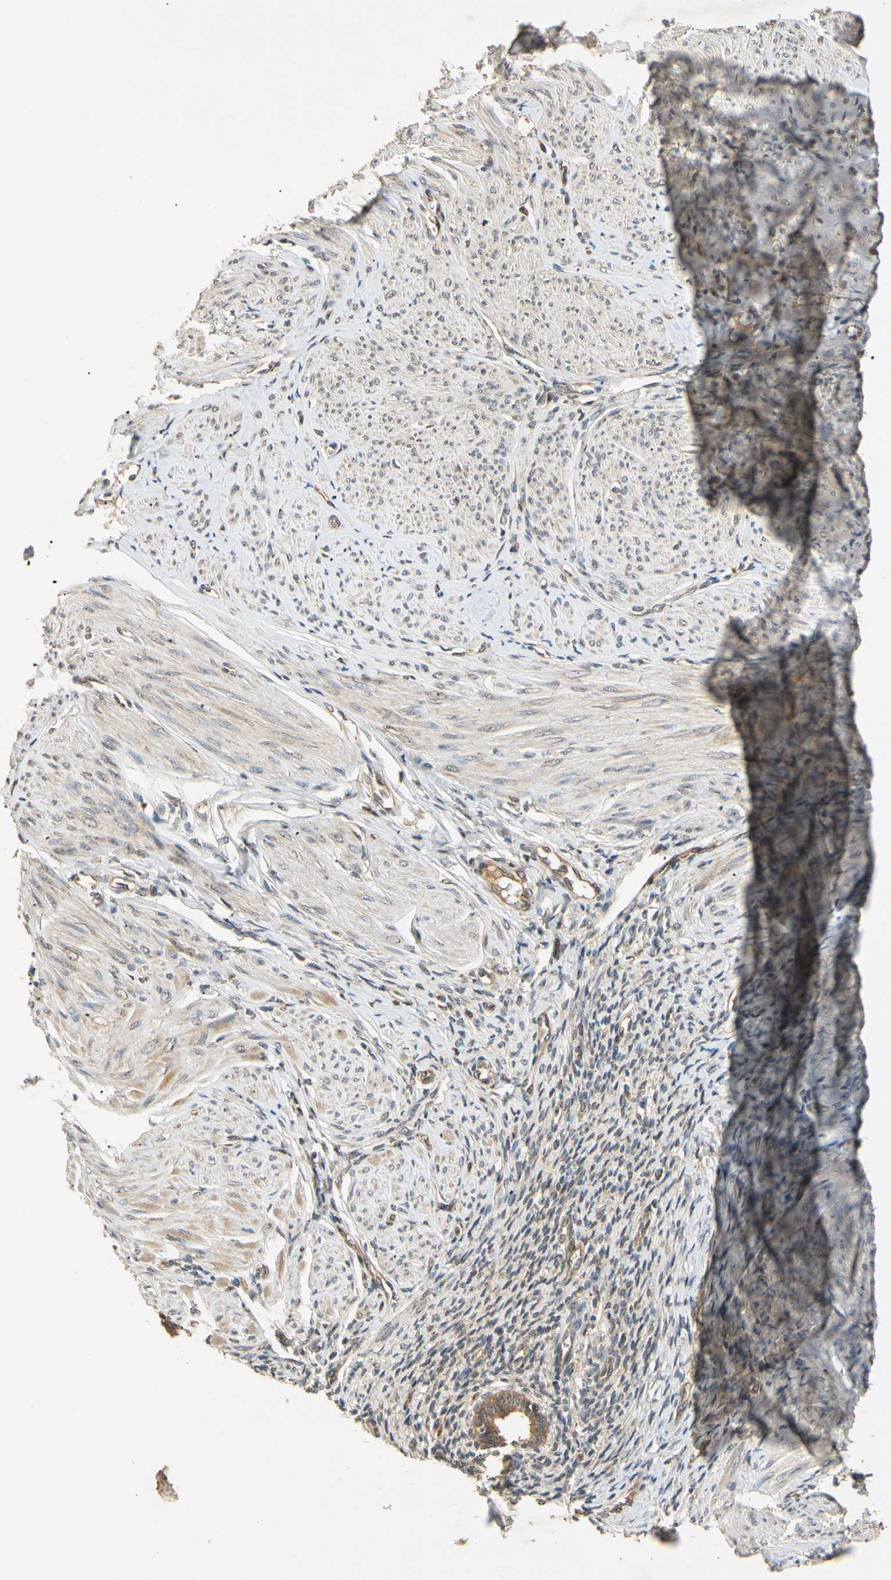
{"staining": {"intensity": "weak", "quantity": "25%-75%", "location": "cytoplasmic/membranous"}, "tissue": "smooth muscle", "cell_type": "Smooth muscle cells", "image_type": "normal", "snomed": [{"axis": "morphology", "description": "Normal tissue, NOS"}, {"axis": "topography", "description": "Uterus"}], "caption": "Immunohistochemistry (IHC) histopathology image of normal smooth muscle: human smooth muscle stained using immunohistochemistry (IHC) displays low levels of weak protein expression localized specifically in the cytoplasmic/membranous of smooth muscle cells, appearing as a cytoplasmic/membranous brown color.", "gene": "MRPS22", "patient": {"sex": "female", "age": 45}}